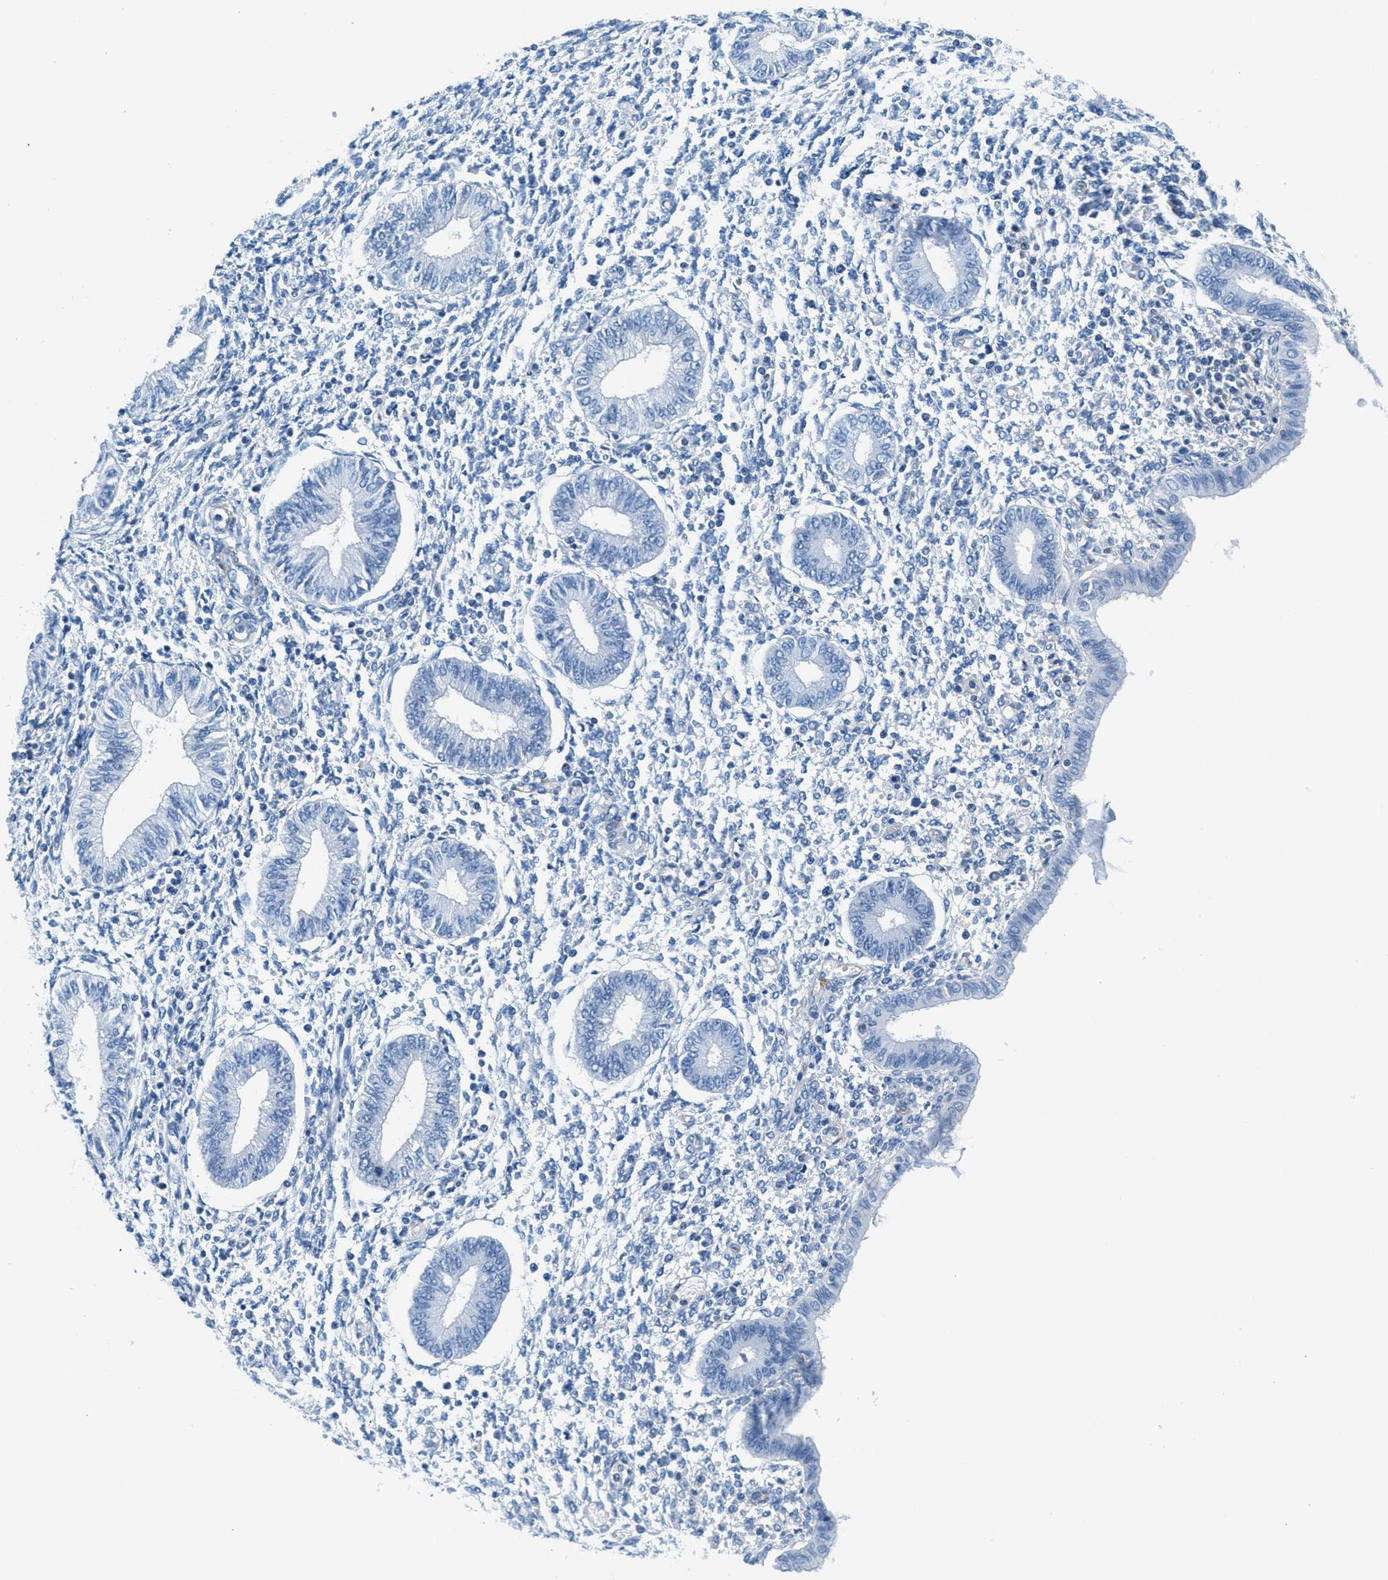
{"staining": {"intensity": "negative", "quantity": "none", "location": "none"}, "tissue": "endometrium", "cell_type": "Cells in endometrial stroma", "image_type": "normal", "snomed": [{"axis": "morphology", "description": "Normal tissue, NOS"}, {"axis": "topography", "description": "Endometrium"}], "caption": "Cells in endometrial stroma show no significant staining in normal endometrium.", "gene": "MAPRE2", "patient": {"sex": "female", "age": 50}}